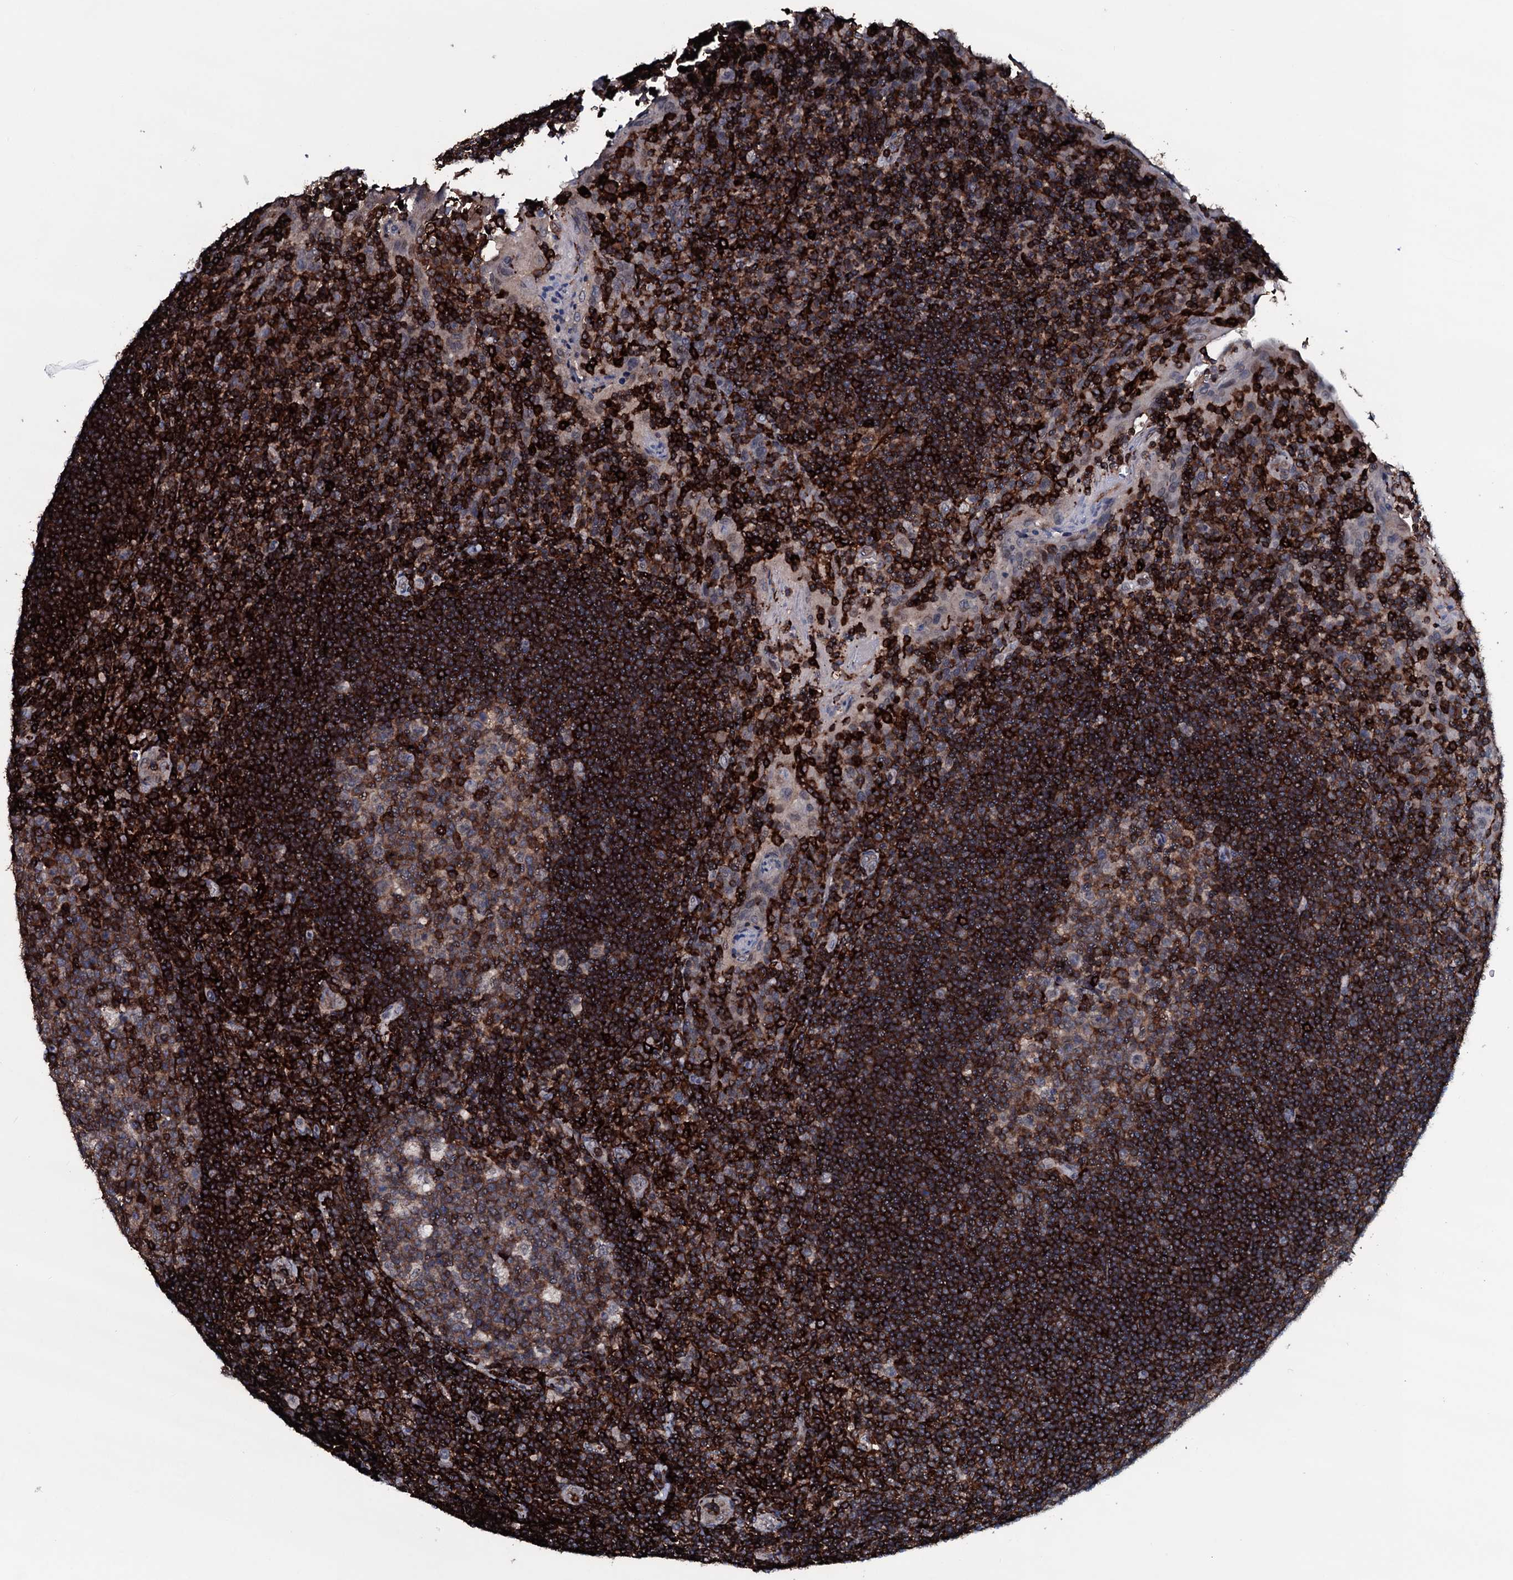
{"staining": {"intensity": "strong", "quantity": "25%-75%", "location": "cytoplasmic/membranous"}, "tissue": "tonsil", "cell_type": "Germinal center cells", "image_type": "normal", "snomed": [{"axis": "morphology", "description": "Normal tissue, NOS"}, {"axis": "topography", "description": "Tonsil"}], "caption": "A high-resolution histopathology image shows immunohistochemistry staining of normal tonsil, which displays strong cytoplasmic/membranous positivity in about 25%-75% of germinal center cells. (Stains: DAB (3,3'-diaminobenzidine) in brown, nuclei in blue, Microscopy: brightfield microscopy at high magnification).", "gene": "OGFOD2", "patient": {"sex": "male", "age": 17}}